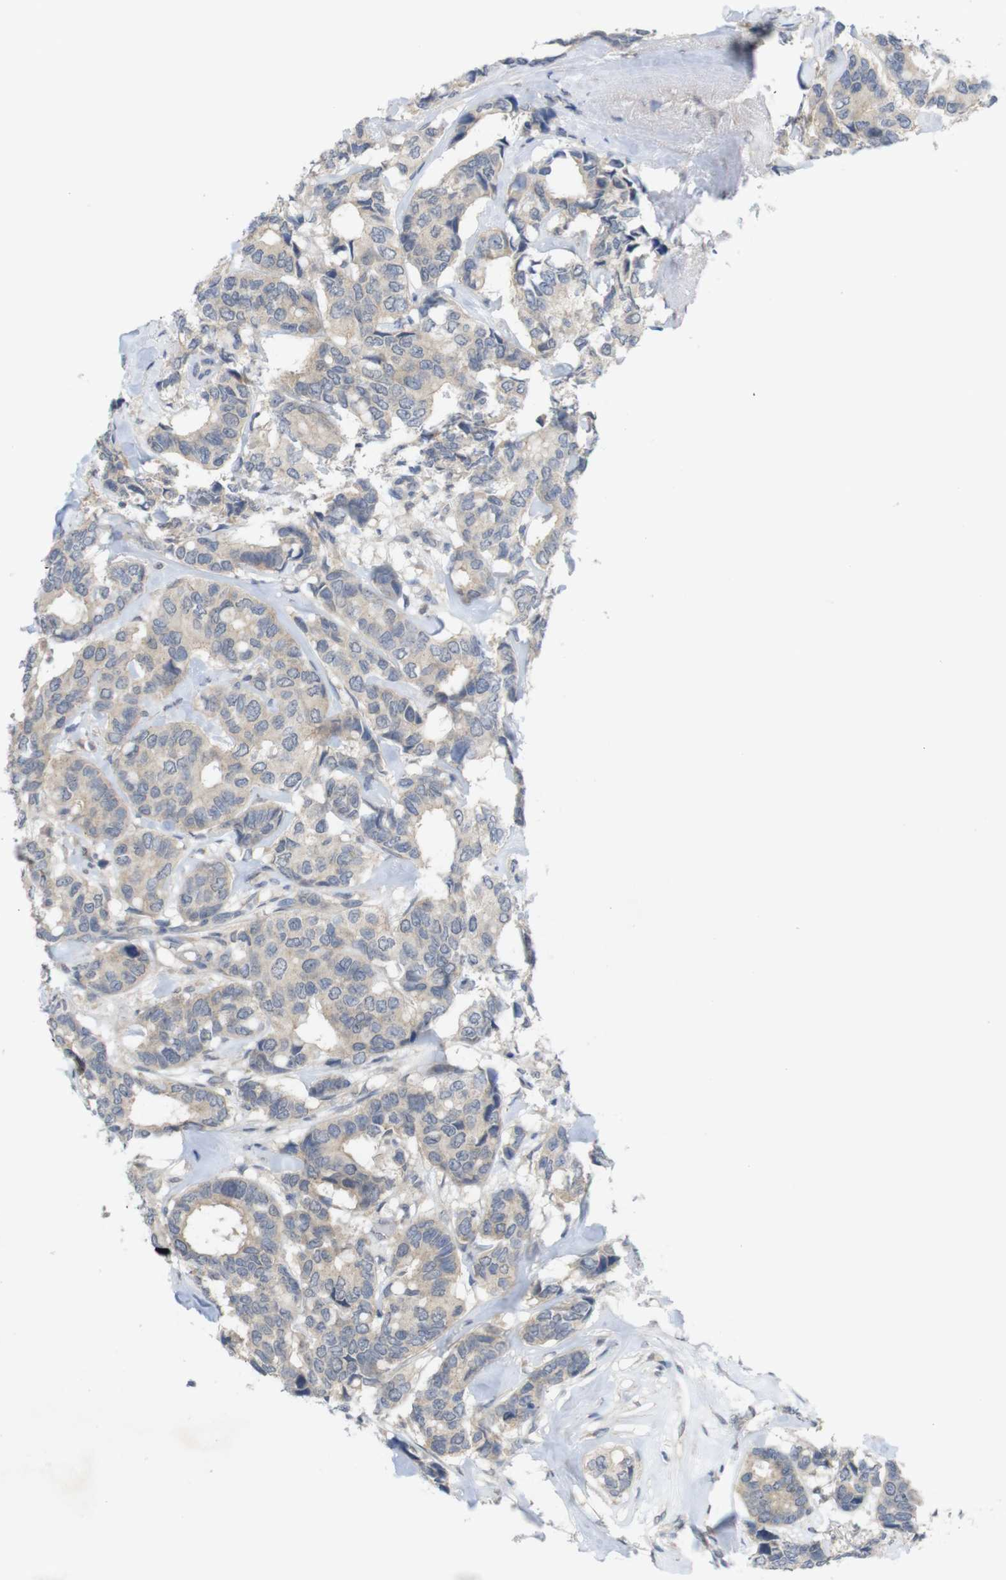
{"staining": {"intensity": "weak", "quantity": ">75%", "location": "cytoplasmic/membranous"}, "tissue": "breast cancer", "cell_type": "Tumor cells", "image_type": "cancer", "snomed": [{"axis": "morphology", "description": "Duct carcinoma"}, {"axis": "topography", "description": "Breast"}], "caption": "Breast intraductal carcinoma was stained to show a protein in brown. There is low levels of weak cytoplasmic/membranous expression in about >75% of tumor cells.", "gene": "BCAR3", "patient": {"sex": "female", "age": 87}}